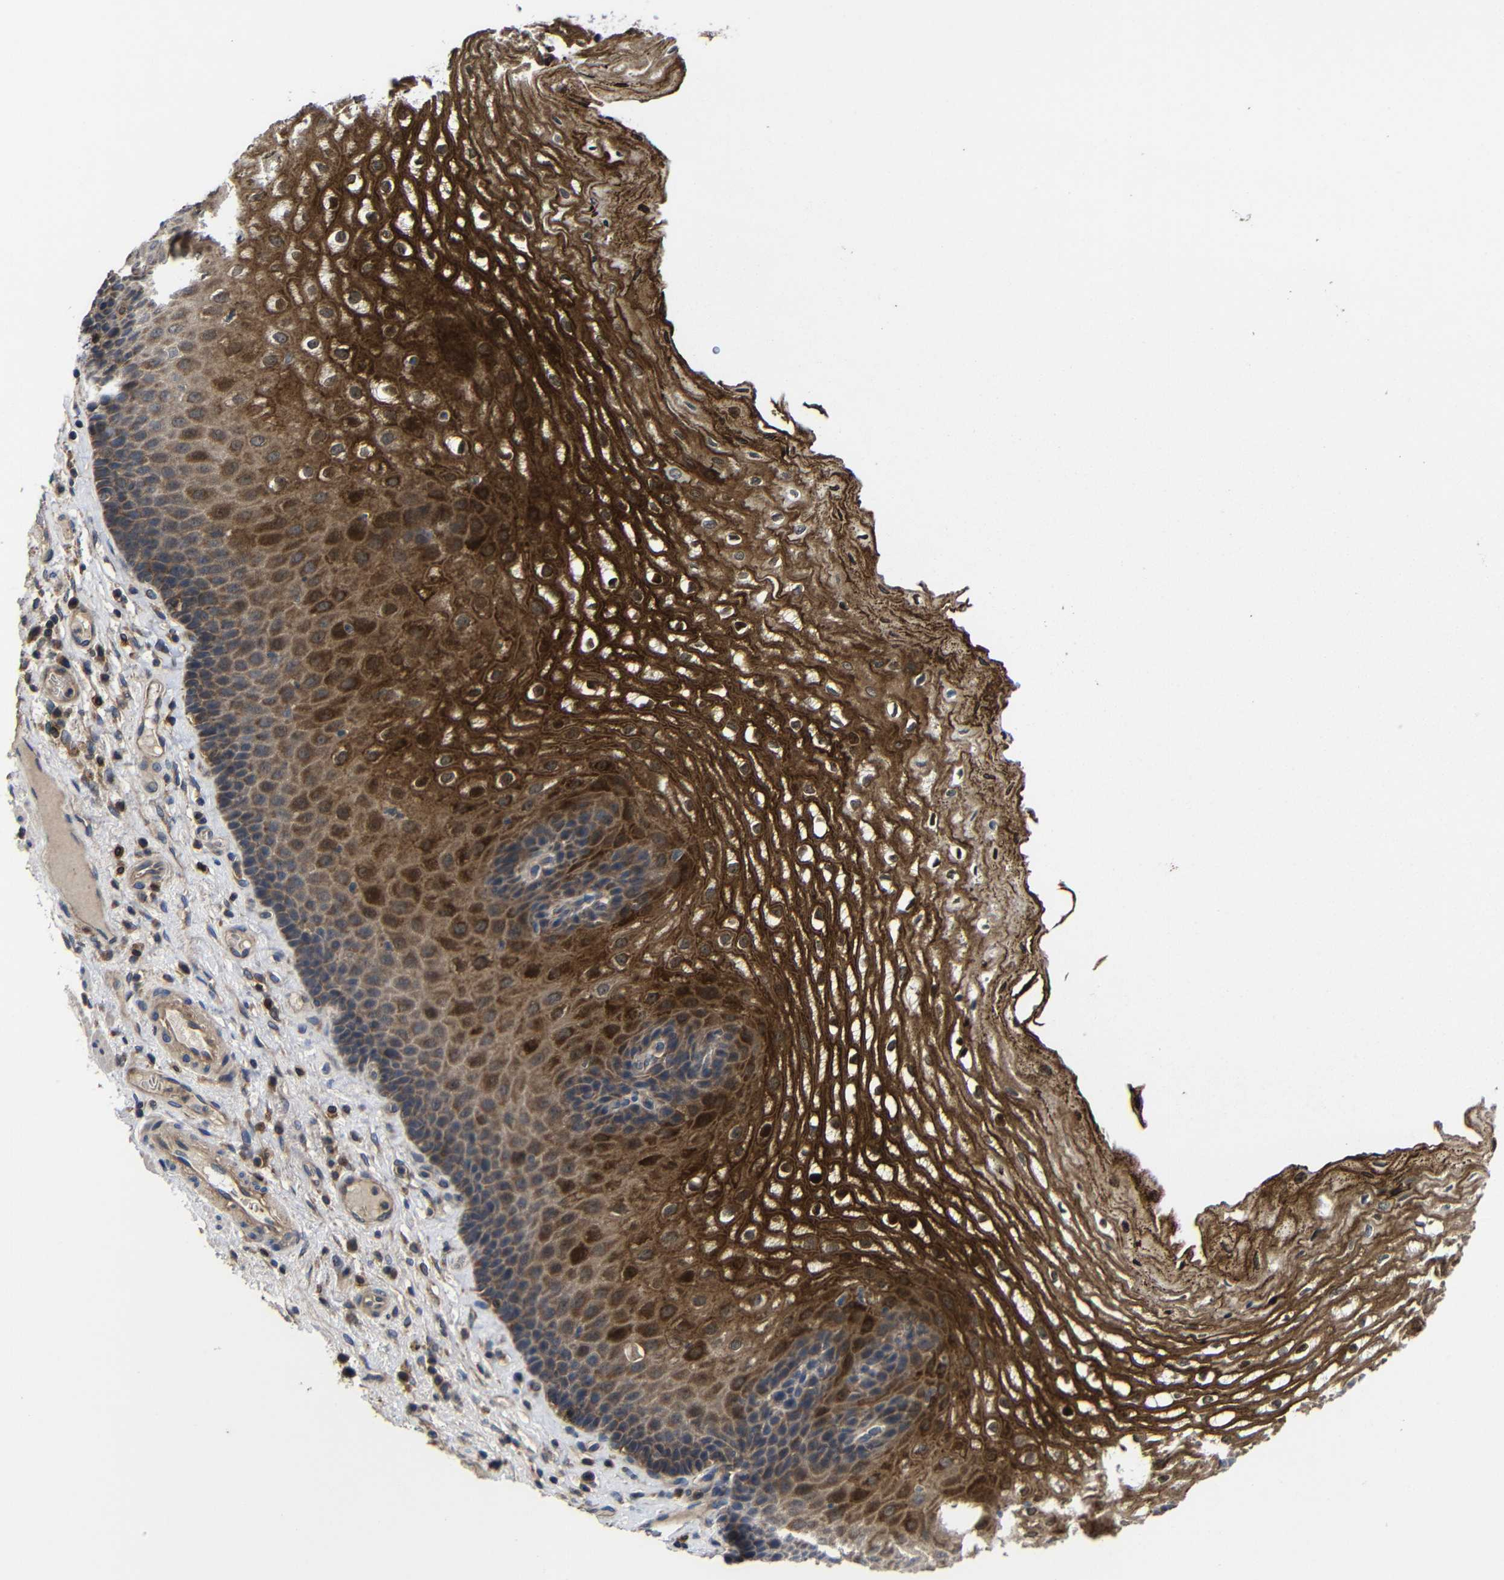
{"staining": {"intensity": "strong", "quantity": ">75%", "location": "cytoplasmic/membranous,nuclear"}, "tissue": "esophagus", "cell_type": "Squamous epithelial cells", "image_type": "normal", "snomed": [{"axis": "morphology", "description": "Normal tissue, NOS"}, {"axis": "topography", "description": "Esophagus"}], "caption": "Protein expression analysis of unremarkable human esophagus reveals strong cytoplasmic/membranous,nuclear expression in approximately >75% of squamous epithelial cells. The staining was performed using DAB (3,3'-diaminobenzidine), with brown indicating positive protein expression. Nuclei are stained blue with hematoxylin.", "gene": "LPAR5", "patient": {"sex": "male", "age": 54}}